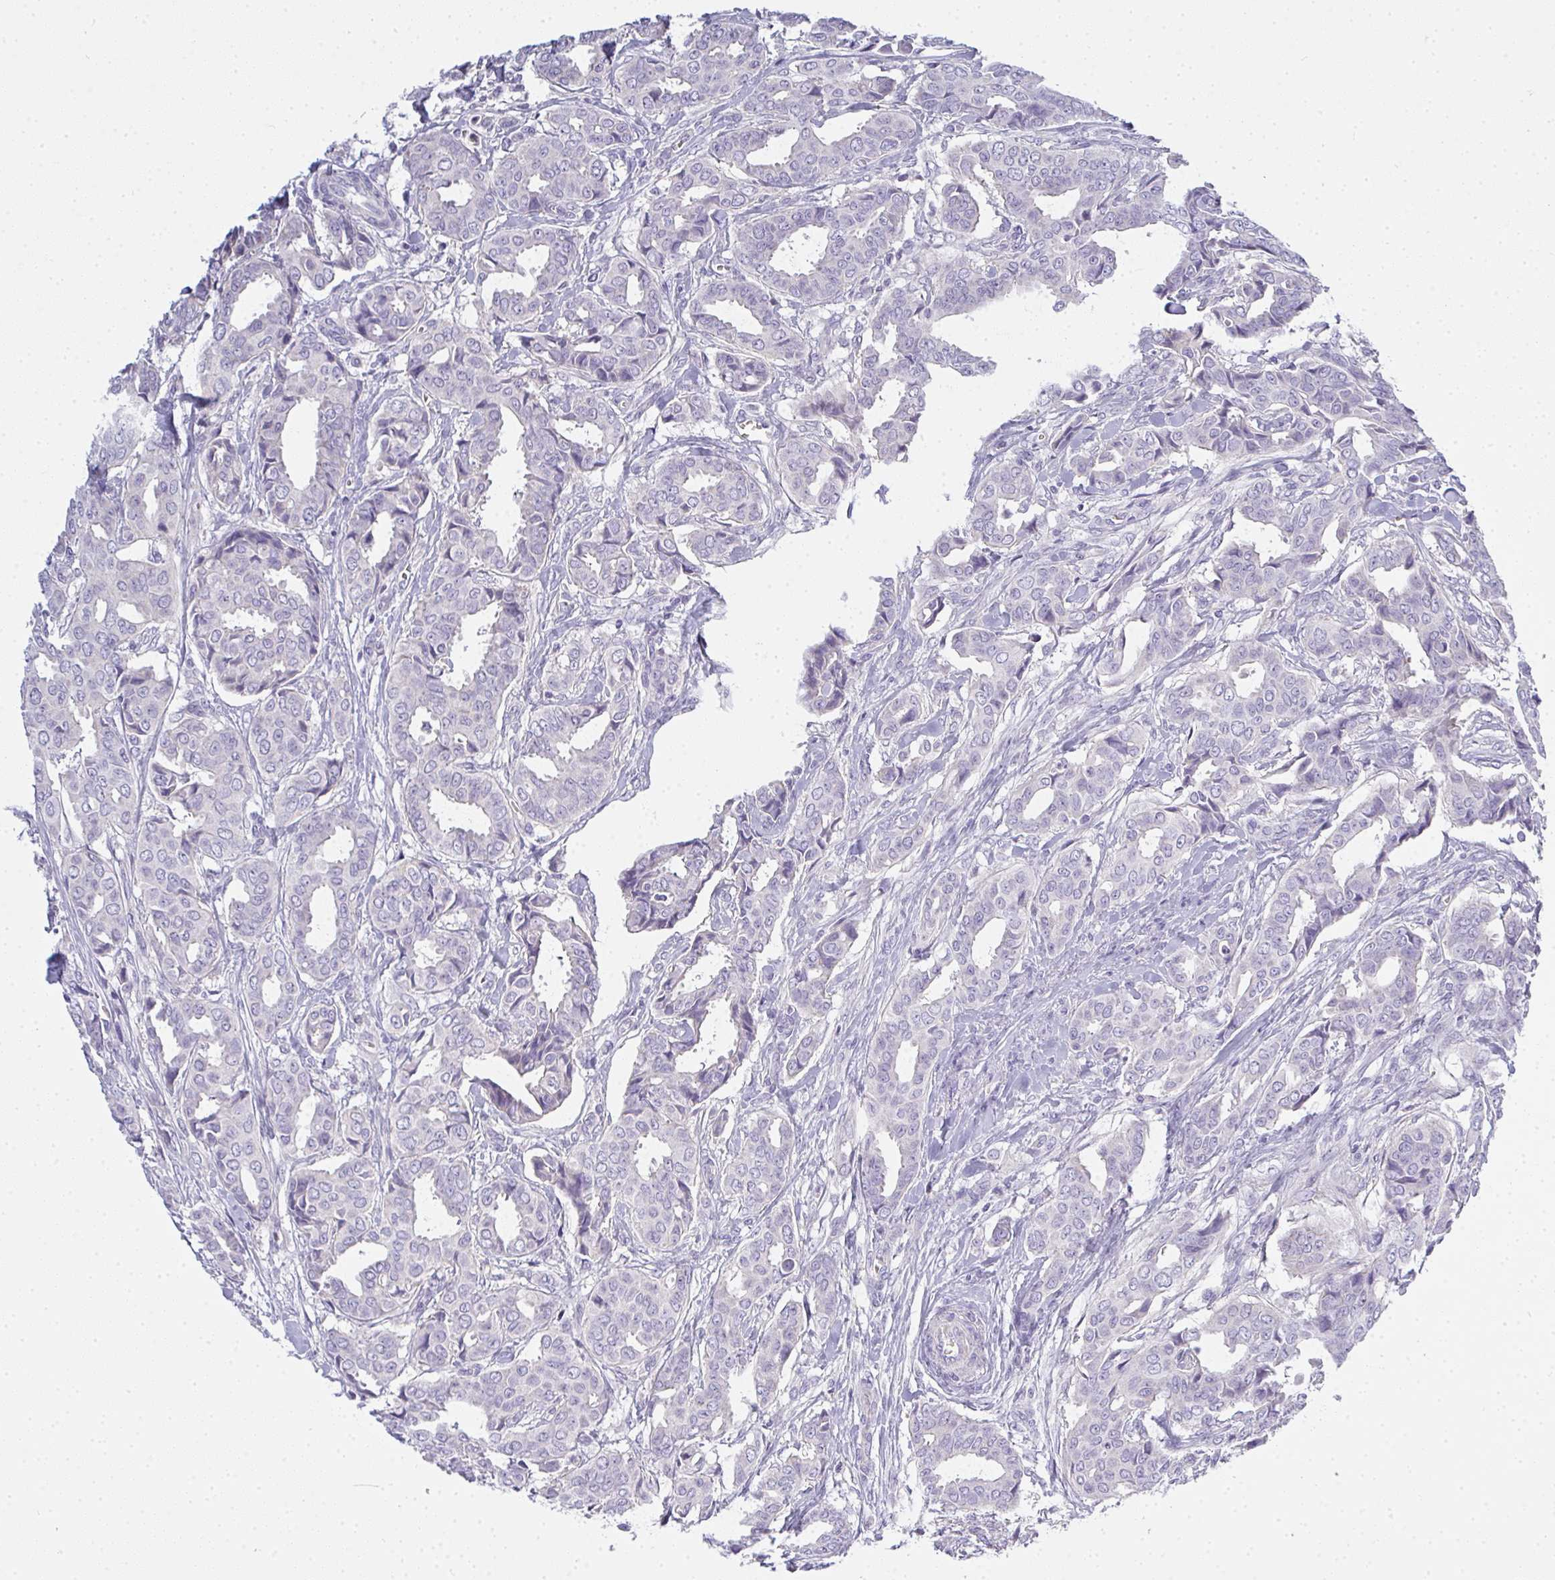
{"staining": {"intensity": "negative", "quantity": "none", "location": "none"}, "tissue": "breast cancer", "cell_type": "Tumor cells", "image_type": "cancer", "snomed": [{"axis": "morphology", "description": "Duct carcinoma"}, {"axis": "topography", "description": "Breast"}], "caption": "There is no significant positivity in tumor cells of breast intraductal carcinoma.", "gene": "GSDMB", "patient": {"sex": "female", "age": 45}}